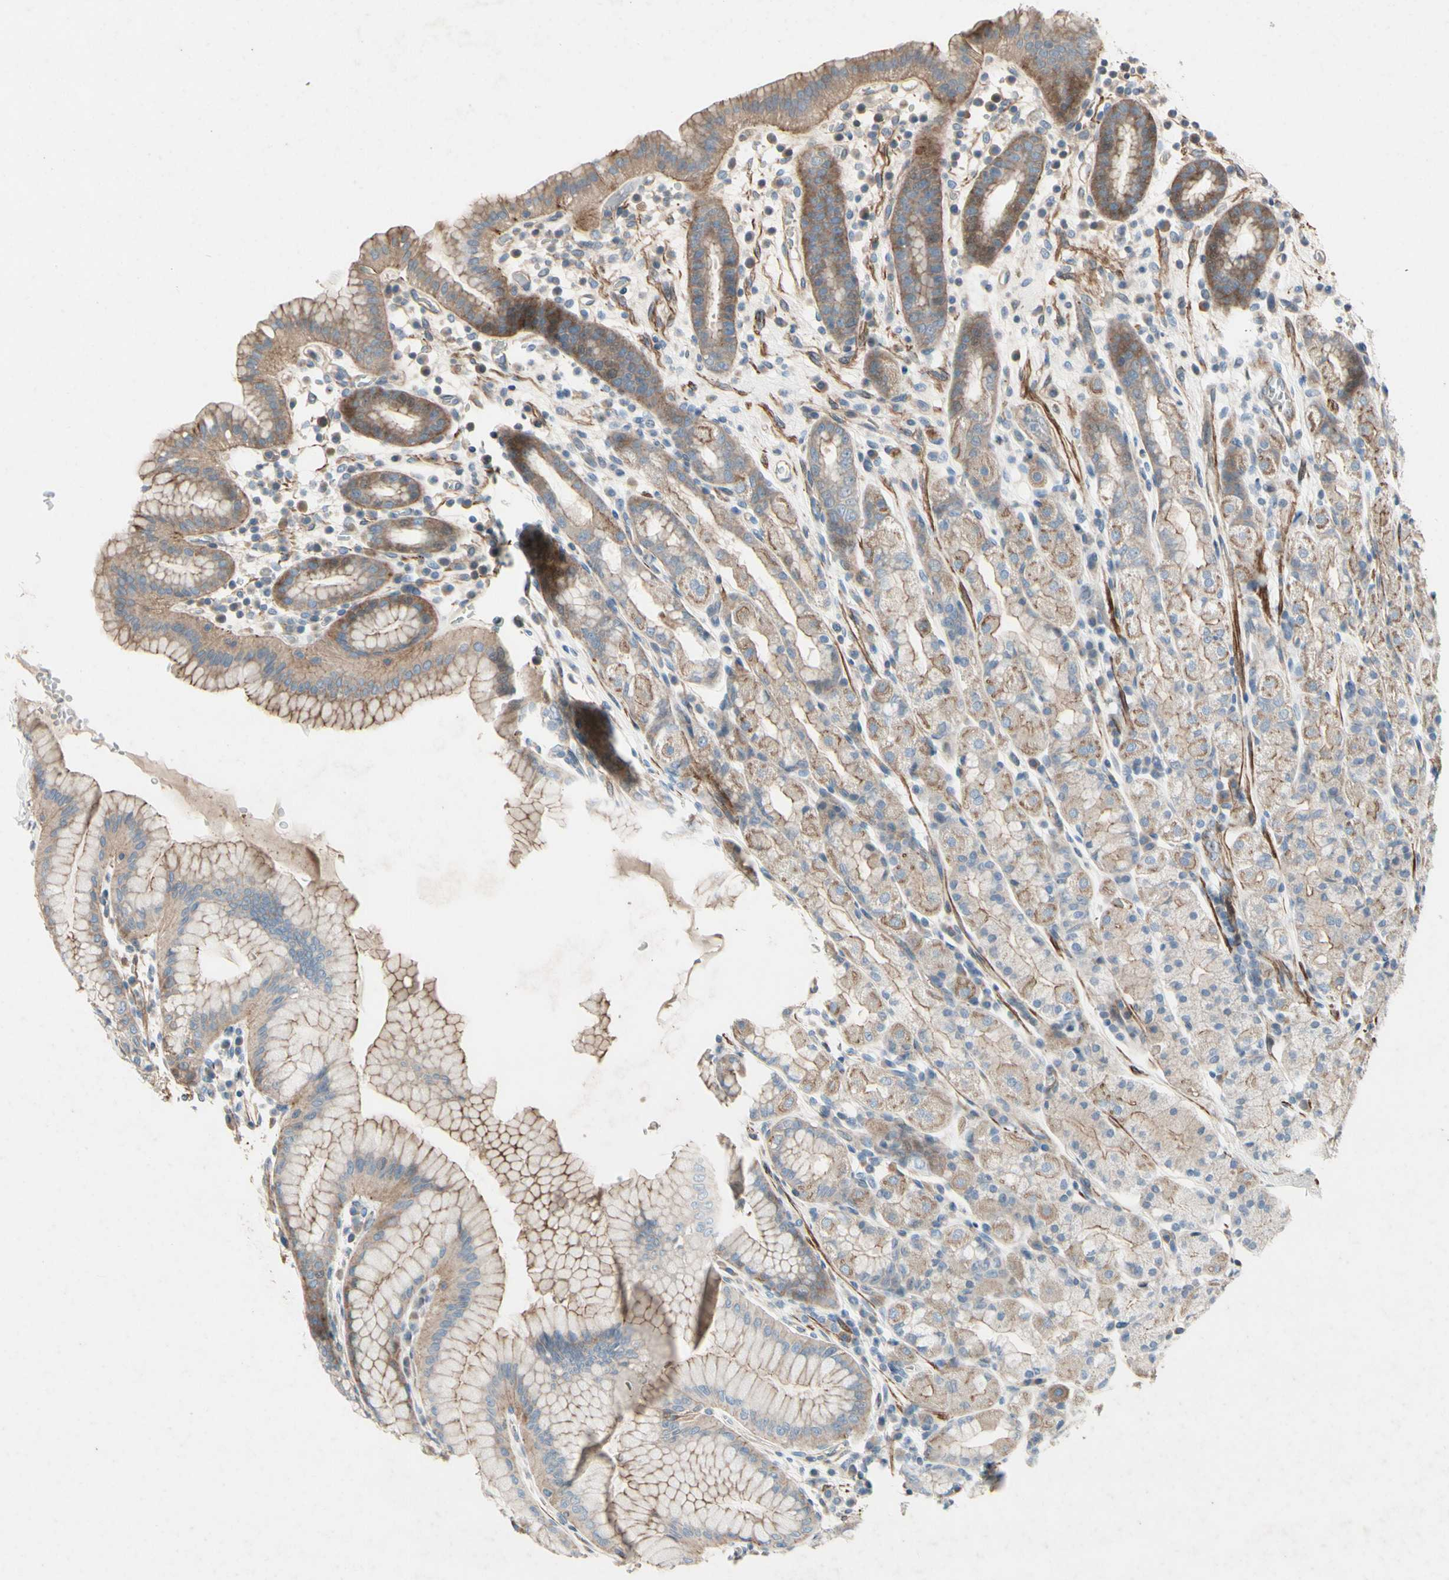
{"staining": {"intensity": "moderate", "quantity": "25%-75%", "location": "cytoplasmic/membranous"}, "tissue": "stomach", "cell_type": "Glandular cells", "image_type": "normal", "snomed": [{"axis": "morphology", "description": "Normal tissue, NOS"}, {"axis": "topography", "description": "Stomach, upper"}], "caption": "Benign stomach was stained to show a protein in brown. There is medium levels of moderate cytoplasmic/membranous positivity in about 25%-75% of glandular cells.", "gene": "TPM1", "patient": {"sex": "male", "age": 68}}